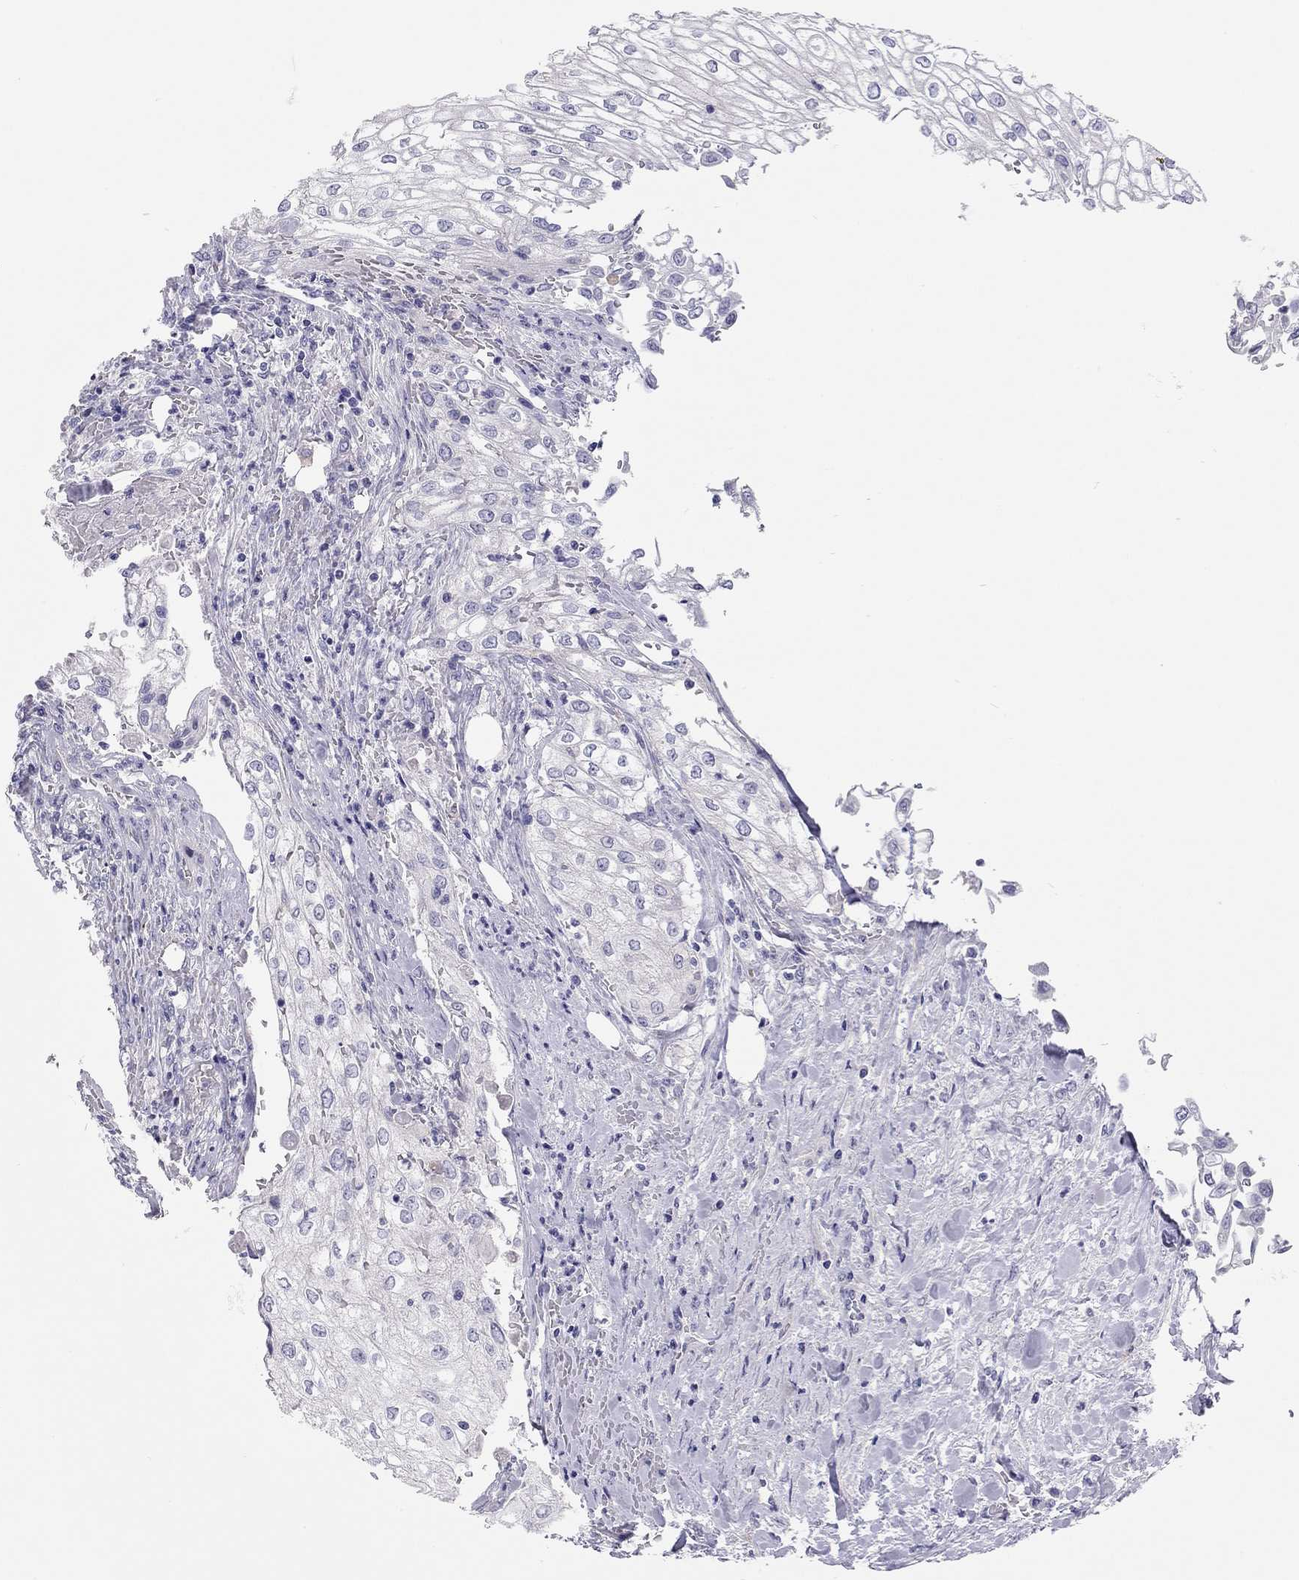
{"staining": {"intensity": "negative", "quantity": "none", "location": "none"}, "tissue": "urothelial cancer", "cell_type": "Tumor cells", "image_type": "cancer", "snomed": [{"axis": "morphology", "description": "Urothelial carcinoma, High grade"}, {"axis": "topography", "description": "Urinary bladder"}], "caption": "Tumor cells are negative for brown protein staining in urothelial cancer.", "gene": "SCARB1", "patient": {"sex": "male", "age": 62}}